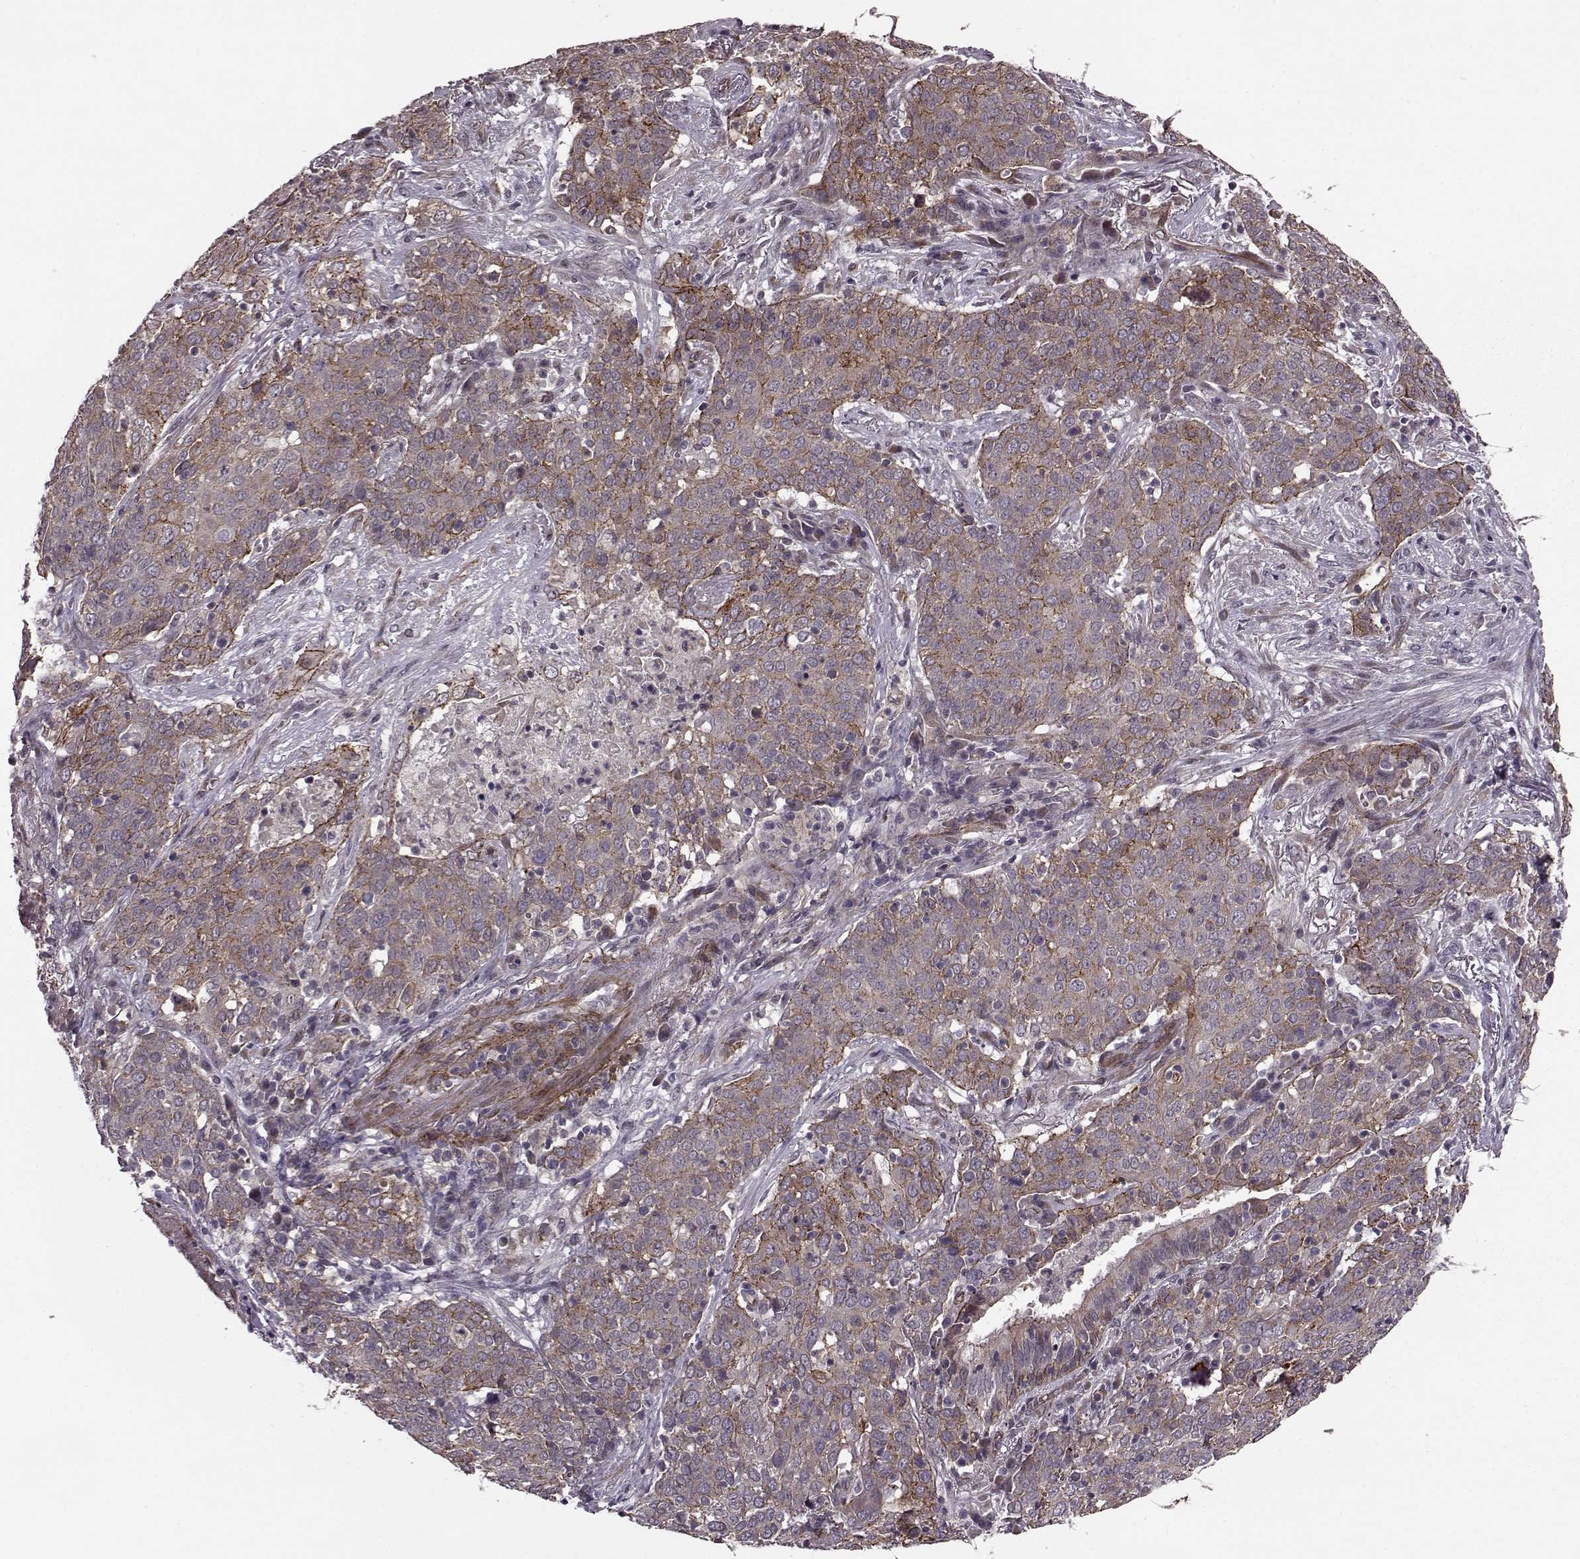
{"staining": {"intensity": "moderate", "quantity": ">75%", "location": "cytoplasmic/membranous"}, "tissue": "lung cancer", "cell_type": "Tumor cells", "image_type": "cancer", "snomed": [{"axis": "morphology", "description": "Squamous cell carcinoma, NOS"}, {"axis": "topography", "description": "Lung"}], "caption": "Lung cancer stained with DAB (3,3'-diaminobenzidine) immunohistochemistry (IHC) shows medium levels of moderate cytoplasmic/membranous staining in about >75% of tumor cells.", "gene": "SYNPO", "patient": {"sex": "male", "age": 82}}